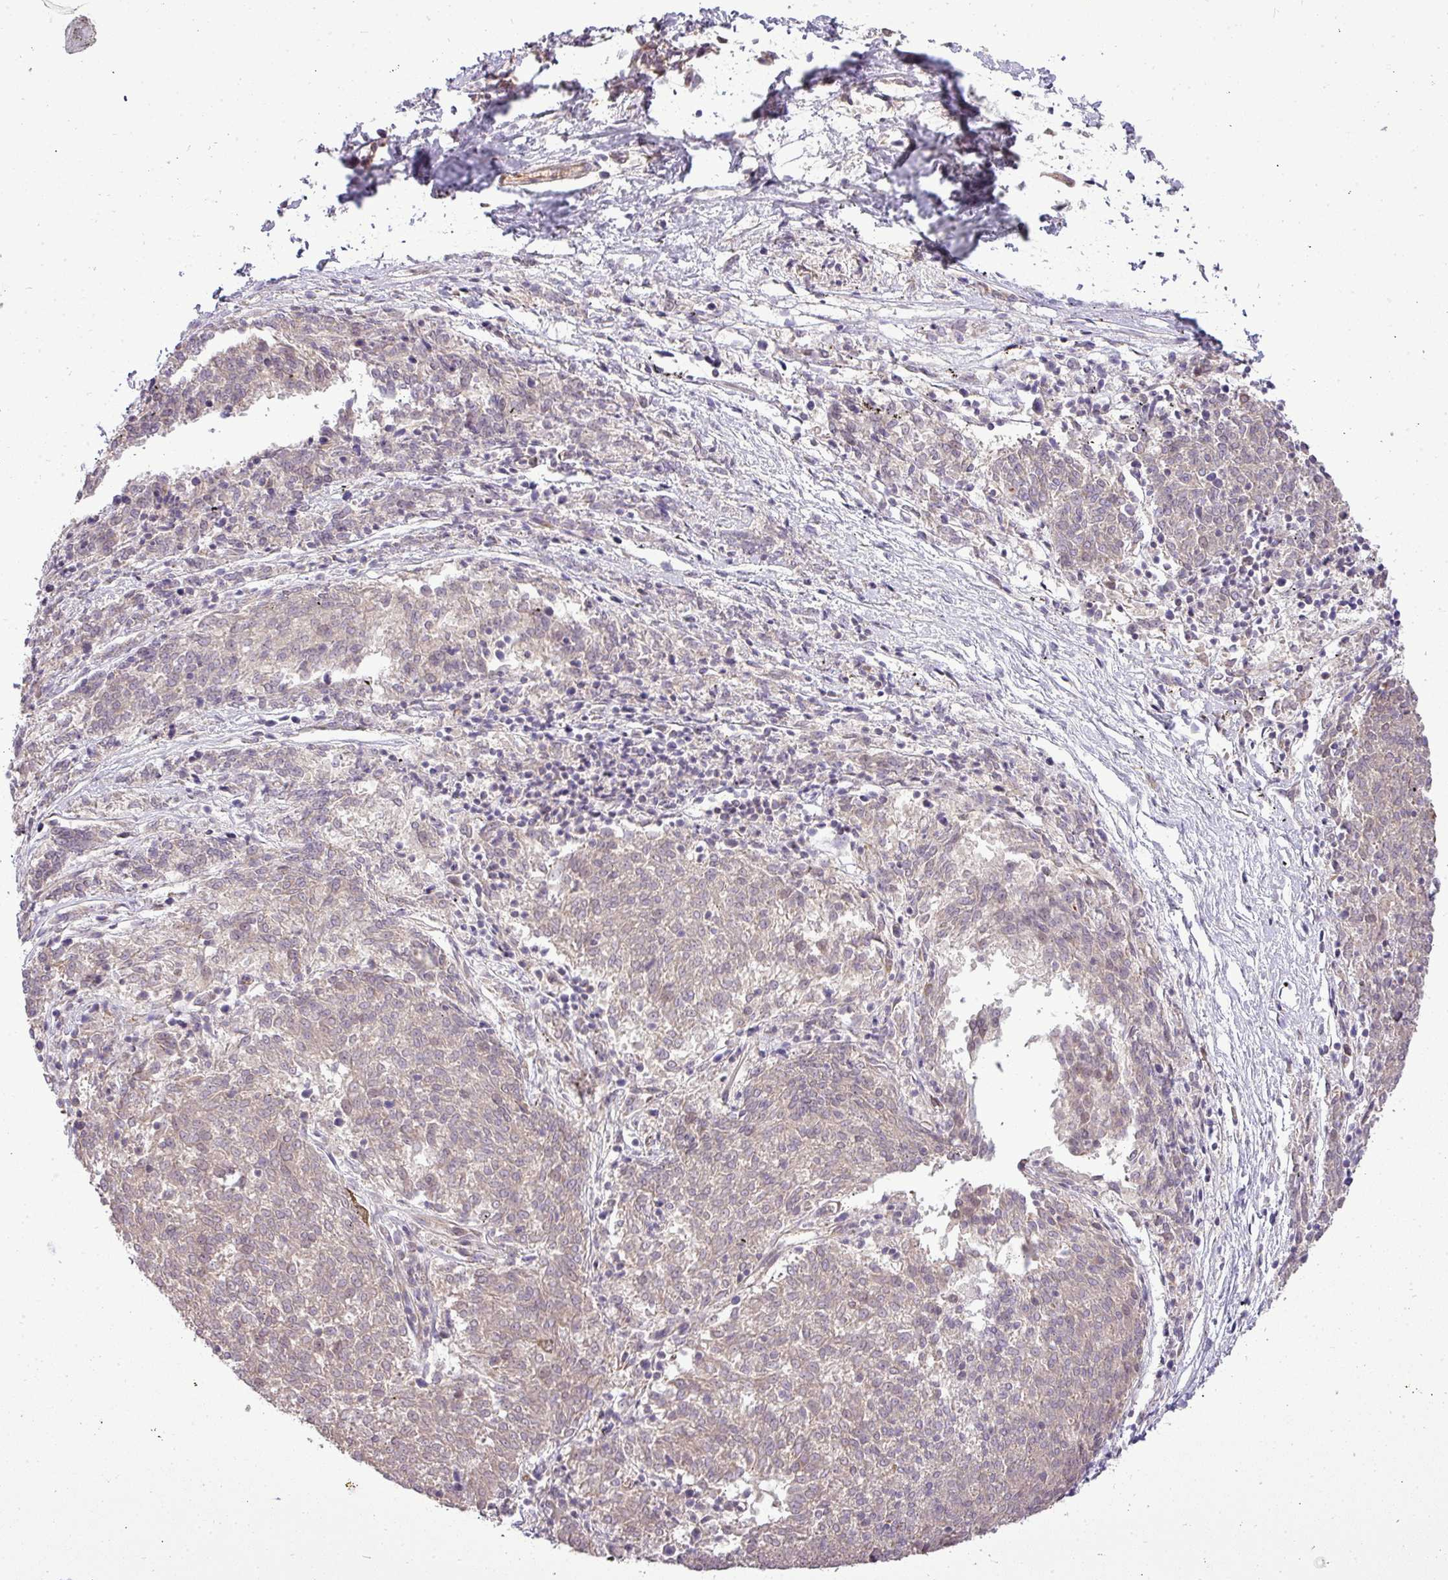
{"staining": {"intensity": "weak", "quantity": "<25%", "location": "cytoplasmic/membranous"}, "tissue": "melanoma", "cell_type": "Tumor cells", "image_type": "cancer", "snomed": [{"axis": "morphology", "description": "Malignant melanoma, NOS"}, {"axis": "topography", "description": "Skin"}], "caption": "Photomicrograph shows no significant protein expression in tumor cells of malignant melanoma.", "gene": "PDRG1", "patient": {"sex": "female", "age": 72}}